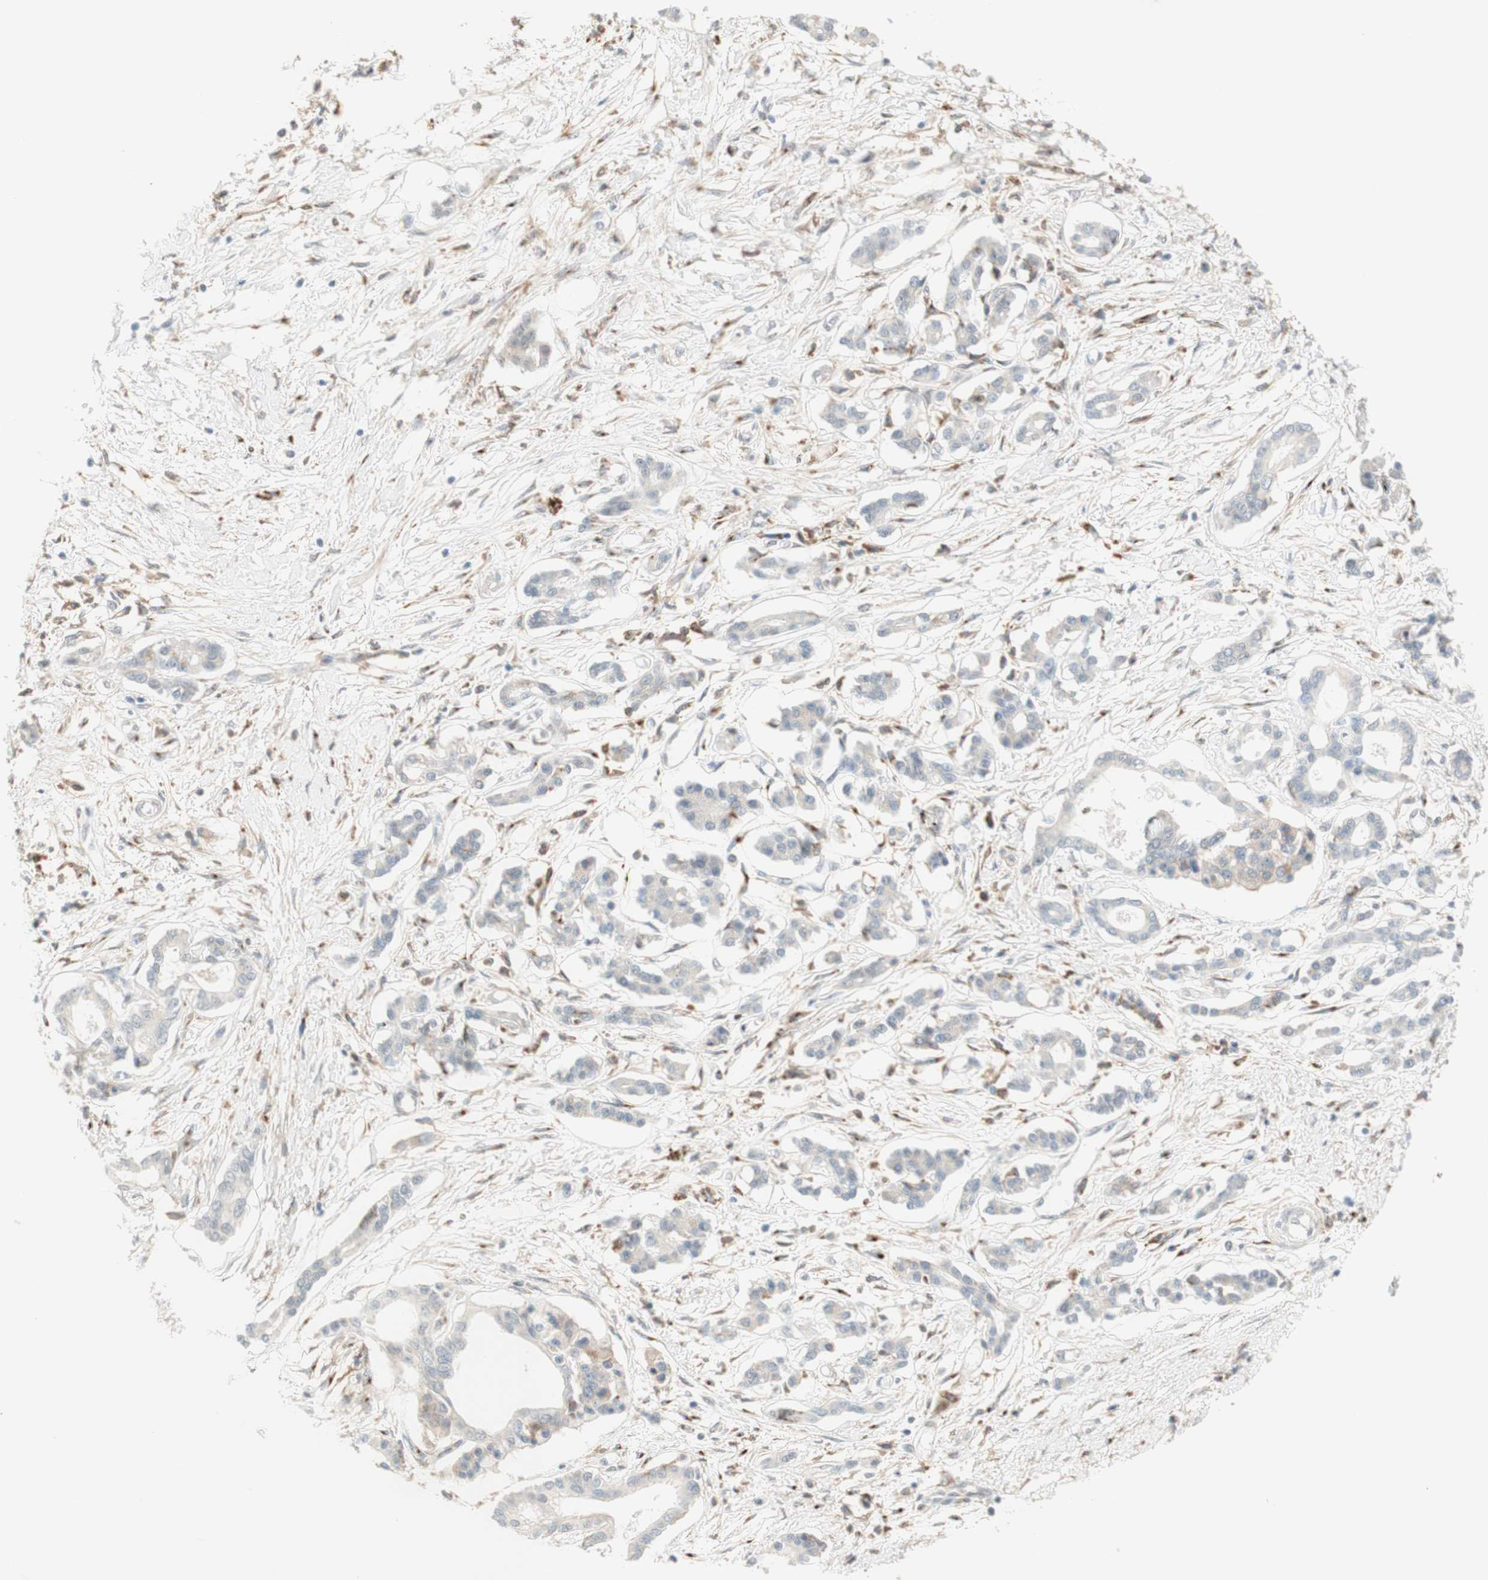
{"staining": {"intensity": "negative", "quantity": "none", "location": "none"}, "tissue": "pancreatic cancer", "cell_type": "Tumor cells", "image_type": "cancer", "snomed": [{"axis": "morphology", "description": "Adenocarcinoma, NOS"}, {"axis": "topography", "description": "Pancreas"}], "caption": "The photomicrograph displays no significant expression in tumor cells of pancreatic cancer (adenocarcinoma).", "gene": "GAPT", "patient": {"sex": "male", "age": 56}}